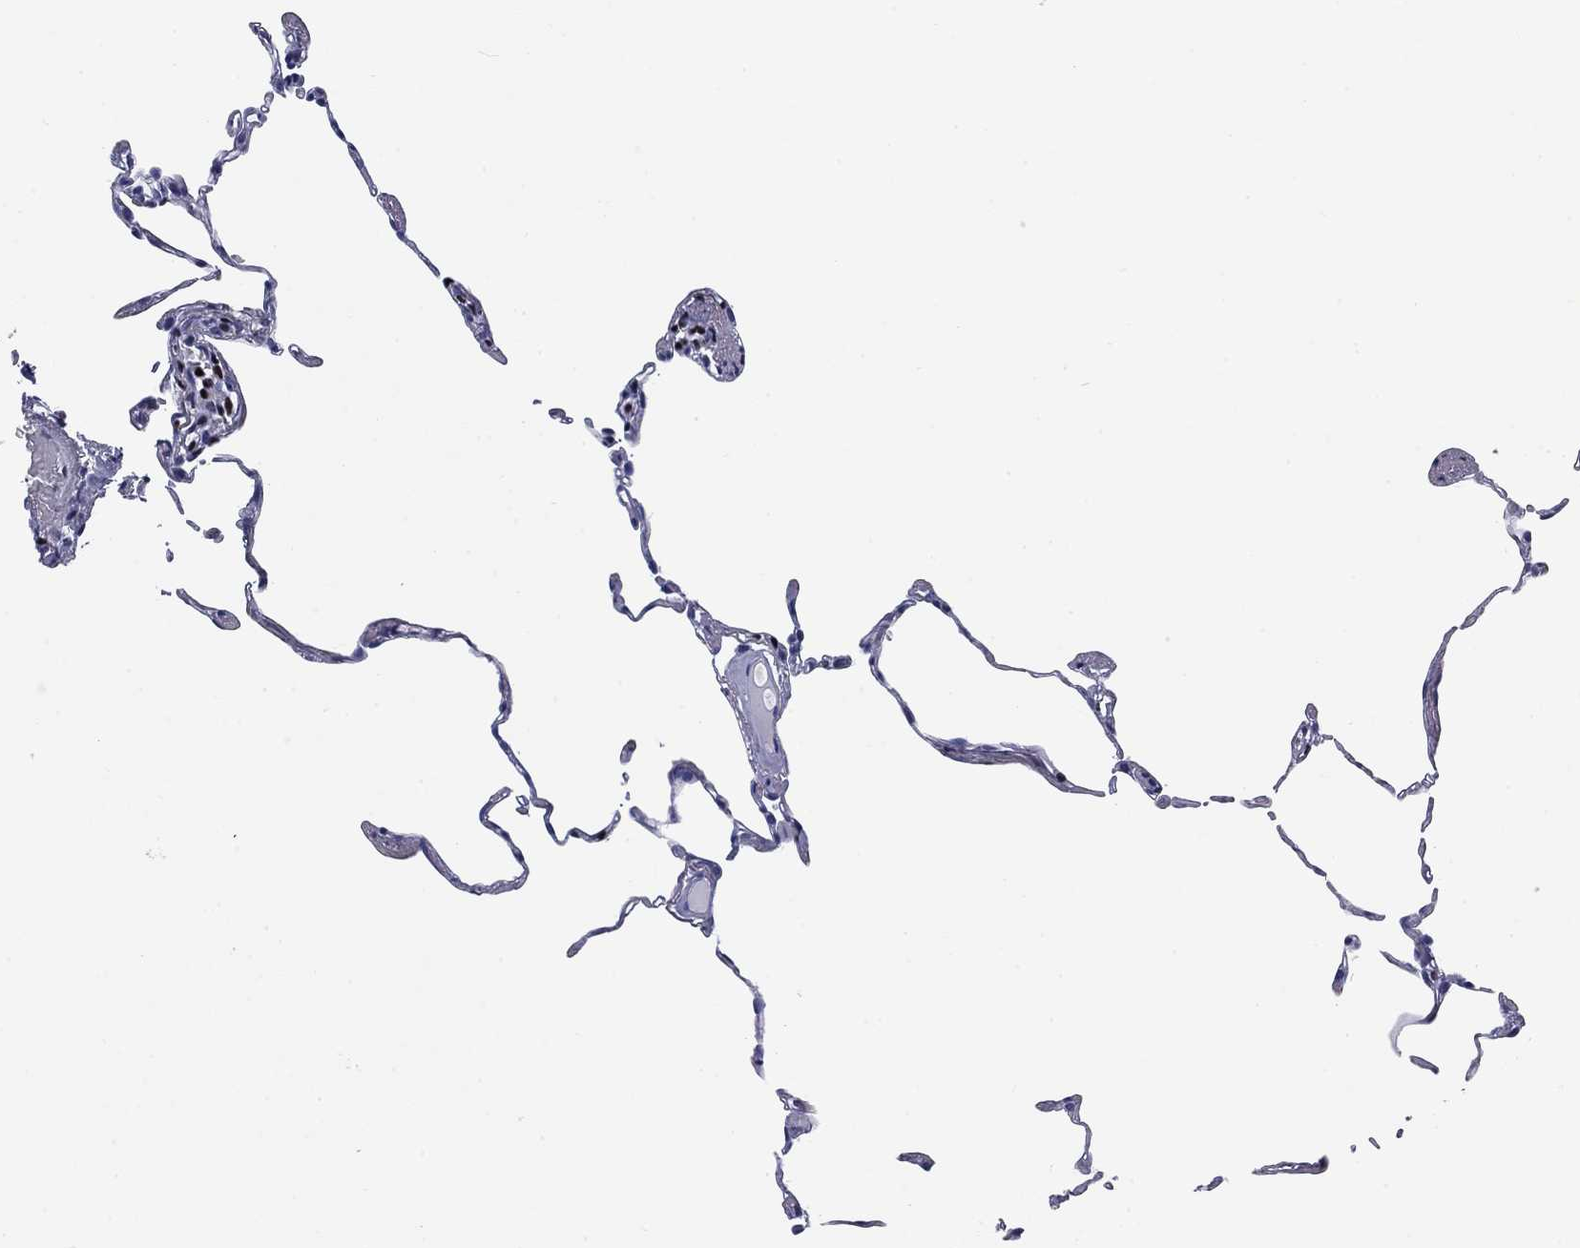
{"staining": {"intensity": "negative", "quantity": "none", "location": "none"}, "tissue": "lung", "cell_type": "Alveolar cells", "image_type": "normal", "snomed": [{"axis": "morphology", "description": "Normal tissue, NOS"}, {"axis": "topography", "description": "Lung"}], "caption": "The immunohistochemistry (IHC) micrograph has no significant staining in alveolar cells of lung. Nuclei are stained in blue.", "gene": "IKZF3", "patient": {"sex": "female", "age": 57}}